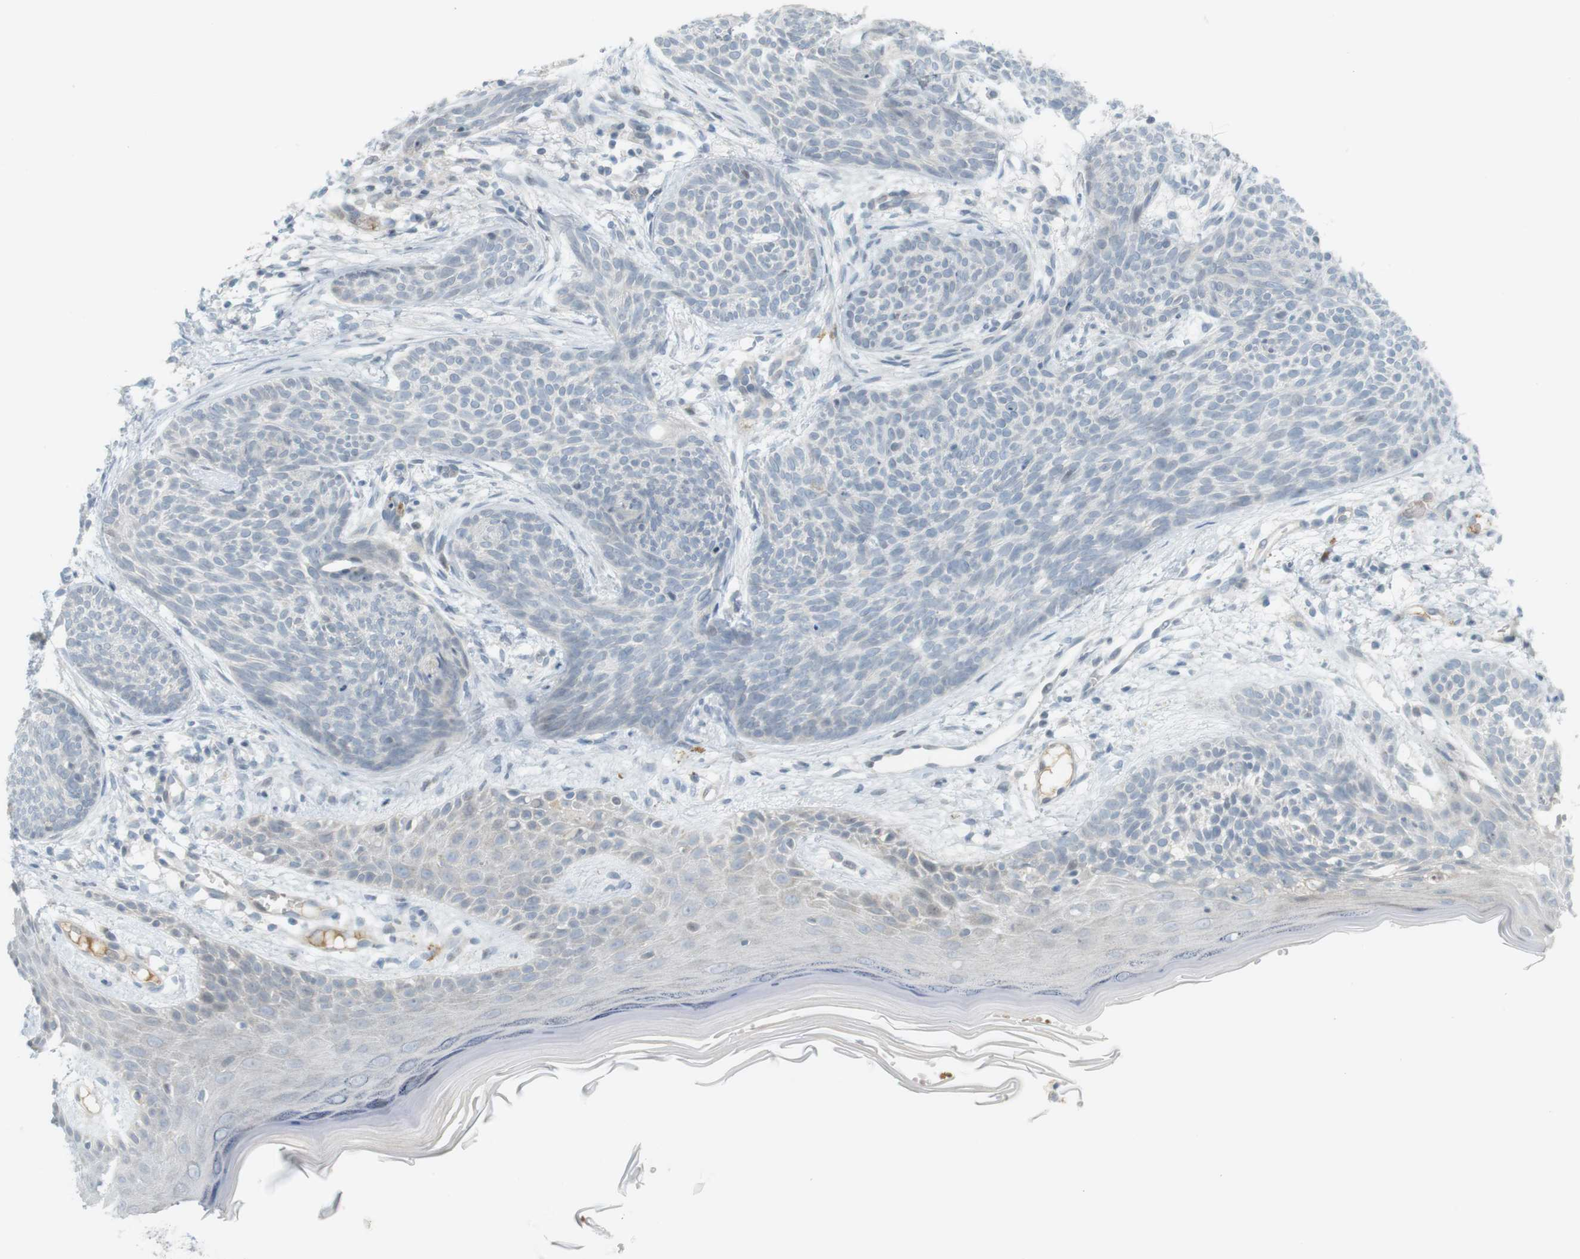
{"staining": {"intensity": "negative", "quantity": "none", "location": "none"}, "tissue": "skin cancer", "cell_type": "Tumor cells", "image_type": "cancer", "snomed": [{"axis": "morphology", "description": "Basal cell carcinoma"}, {"axis": "topography", "description": "Skin"}], "caption": "The micrograph shows no staining of tumor cells in skin cancer.", "gene": "DMC1", "patient": {"sex": "female", "age": 59}}